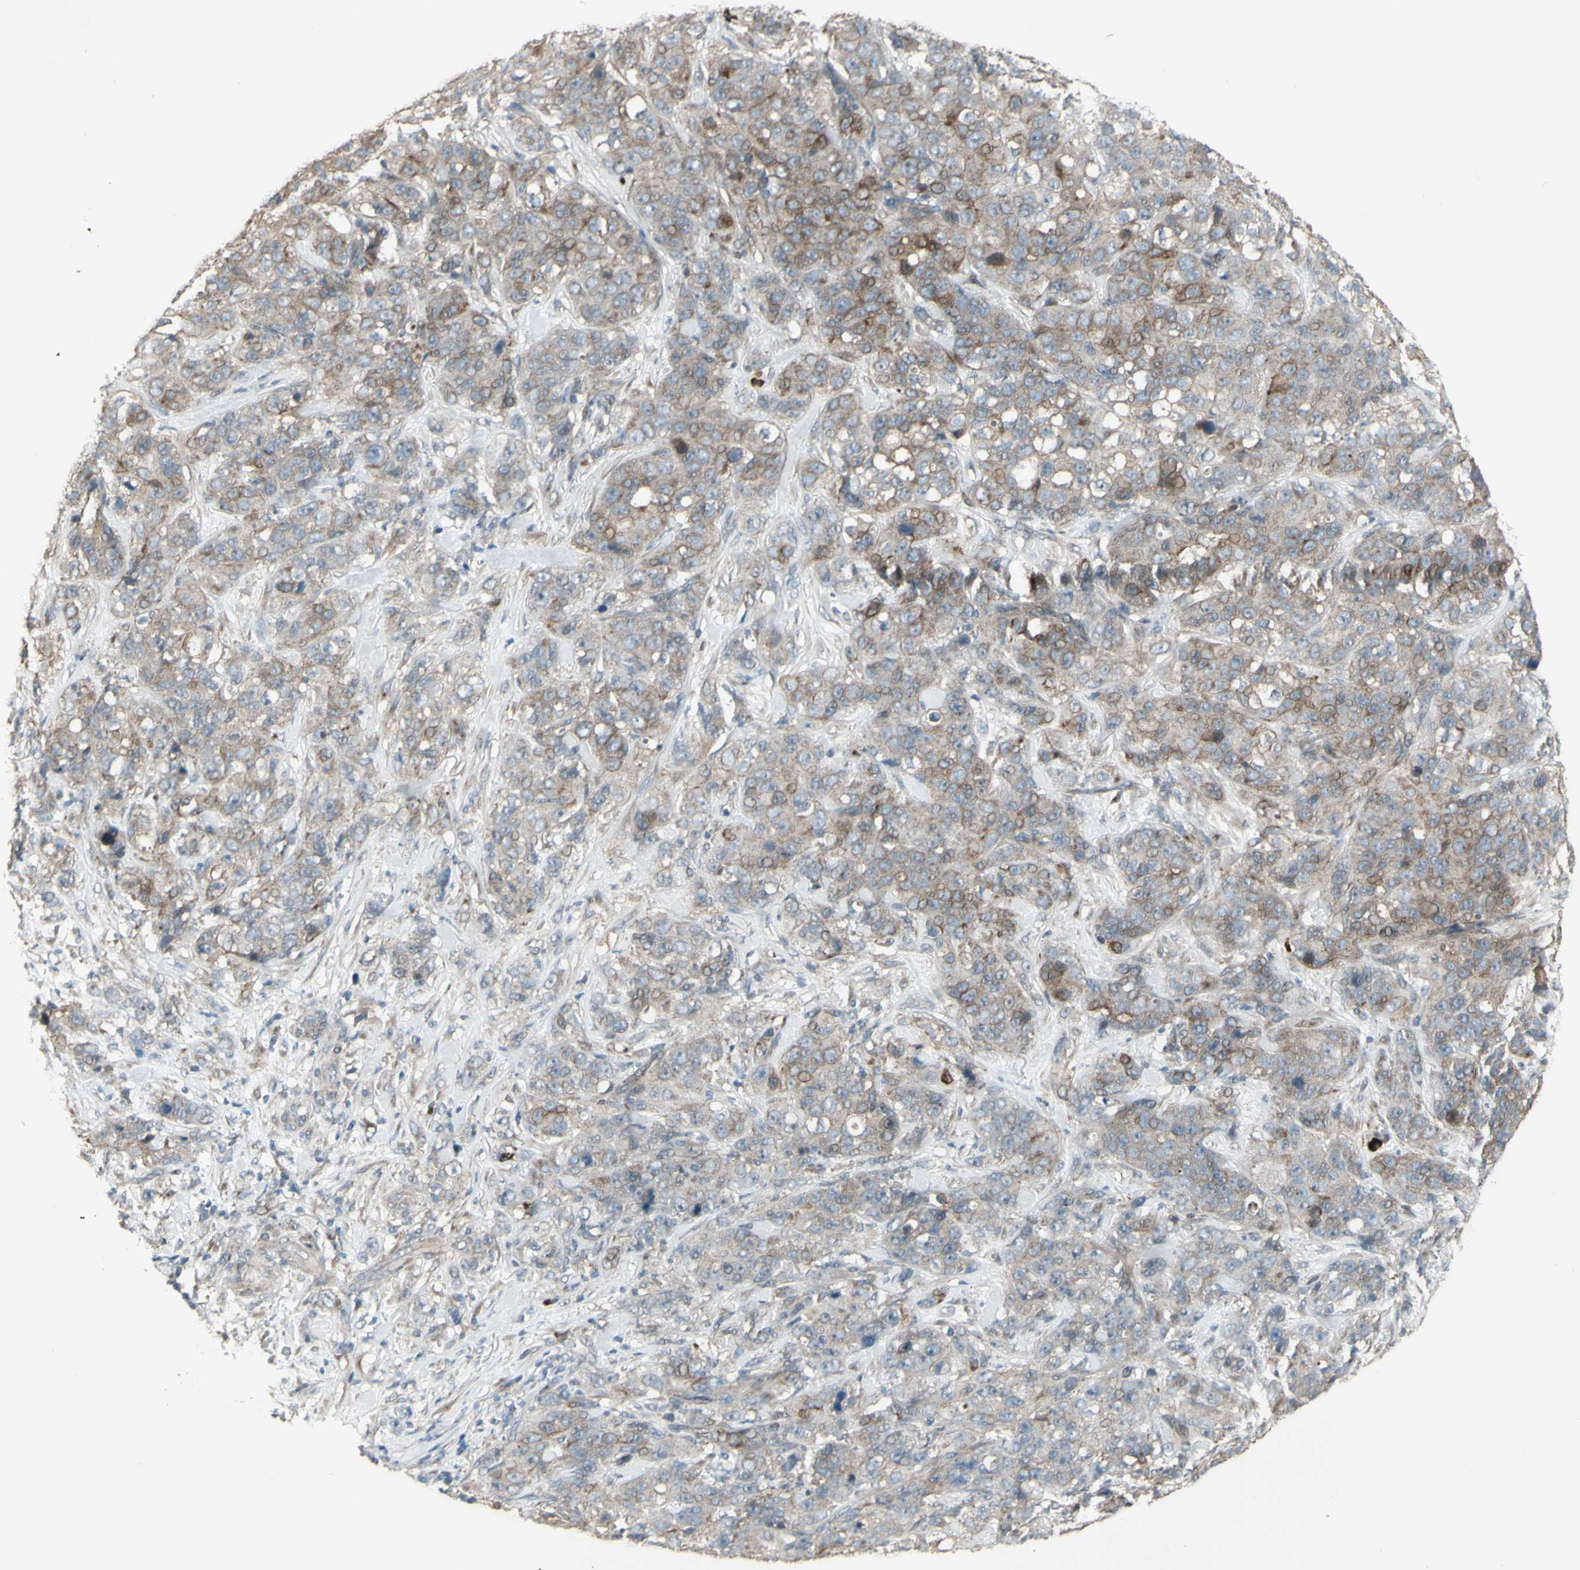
{"staining": {"intensity": "moderate", "quantity": ">75%", "location": "cytoplasmic/membranous"}, "tissue": "stomach cancer", "cell_type": "Tumor cells", "image_type": "cancer", "snomed": [{"axis": "morphology", "description": "Adenocarcinoma, NOS"}, {"axis": "topography", "description": "Stomach"}], "caption": "The image displays immunohistochemical staining of stomach cancer. There is moderate cytoplasmic/membranous positivity is identified in approximately >75% of tumor cells. The protein of interest is shown in brown color, while the nuclei are stained blue.", "gene": "GRAMD1B", "patient": {"sex": "male", "age": 48}}